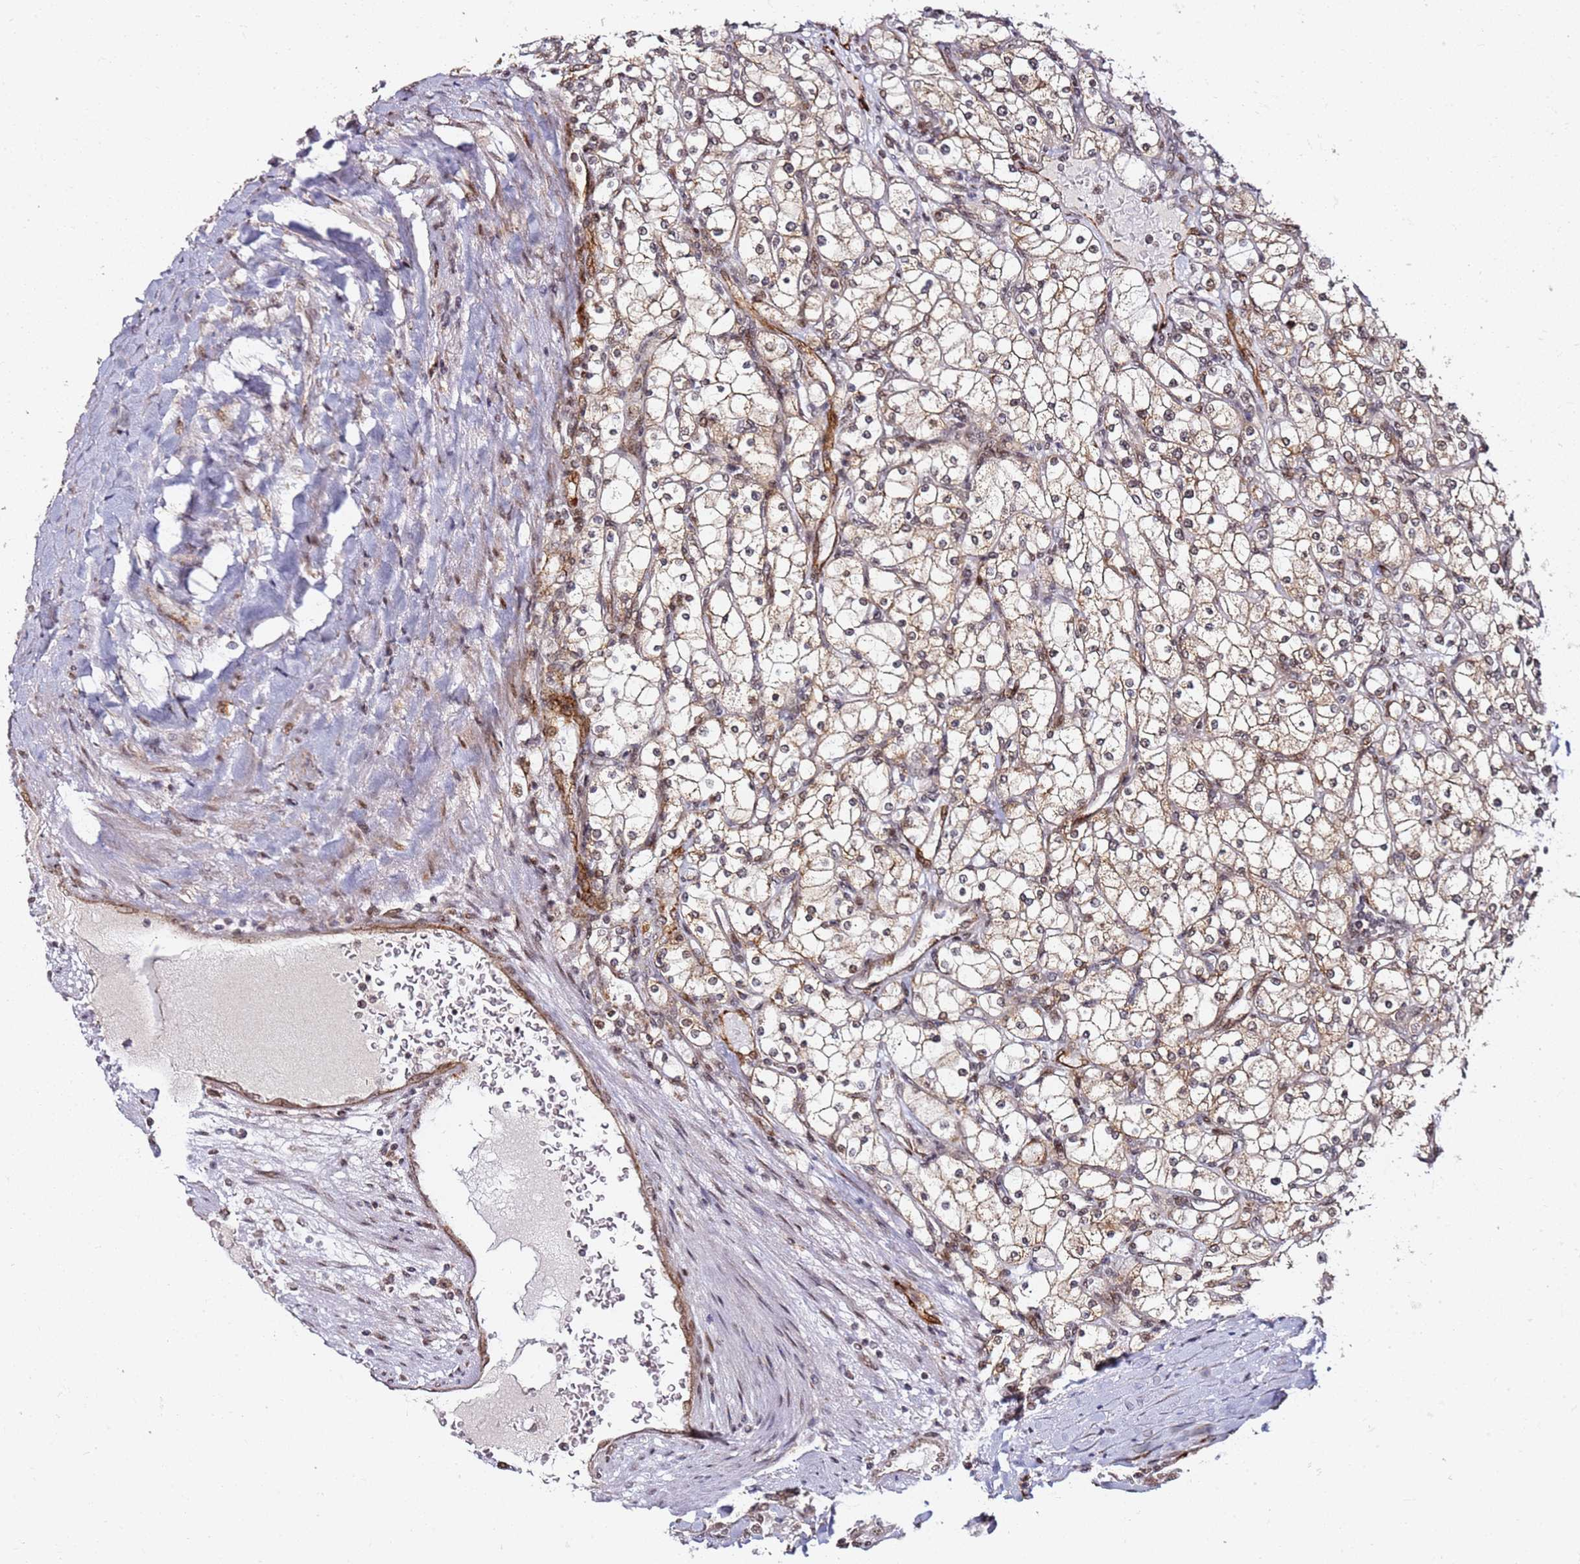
{"staining": {"intensity": "weak", "quantity": ">75%", "location": "cytoplasmic/membranous,nuclear"}, "tissue": "renal cancer", "cell_type": "Tumor cells", "image_type": "cancer", "snomed": [{"axis": "morphology", "description": "Adenocarcinoma, NOS"}, {"axis": "topography", "description": "Kidney"}], "caption": "The micrograph exhibits immunohistochemical staining of renal cancer (adenocarcinoma). There is weak cytoplasmic/membranous and nuclear staining is present in about >75% of tumor cells. (DAB = brown stain, brightfield microscopy at high magnification).", "gene": "TP53AIP1", "patient": {"sex": "male", "age": 80}}